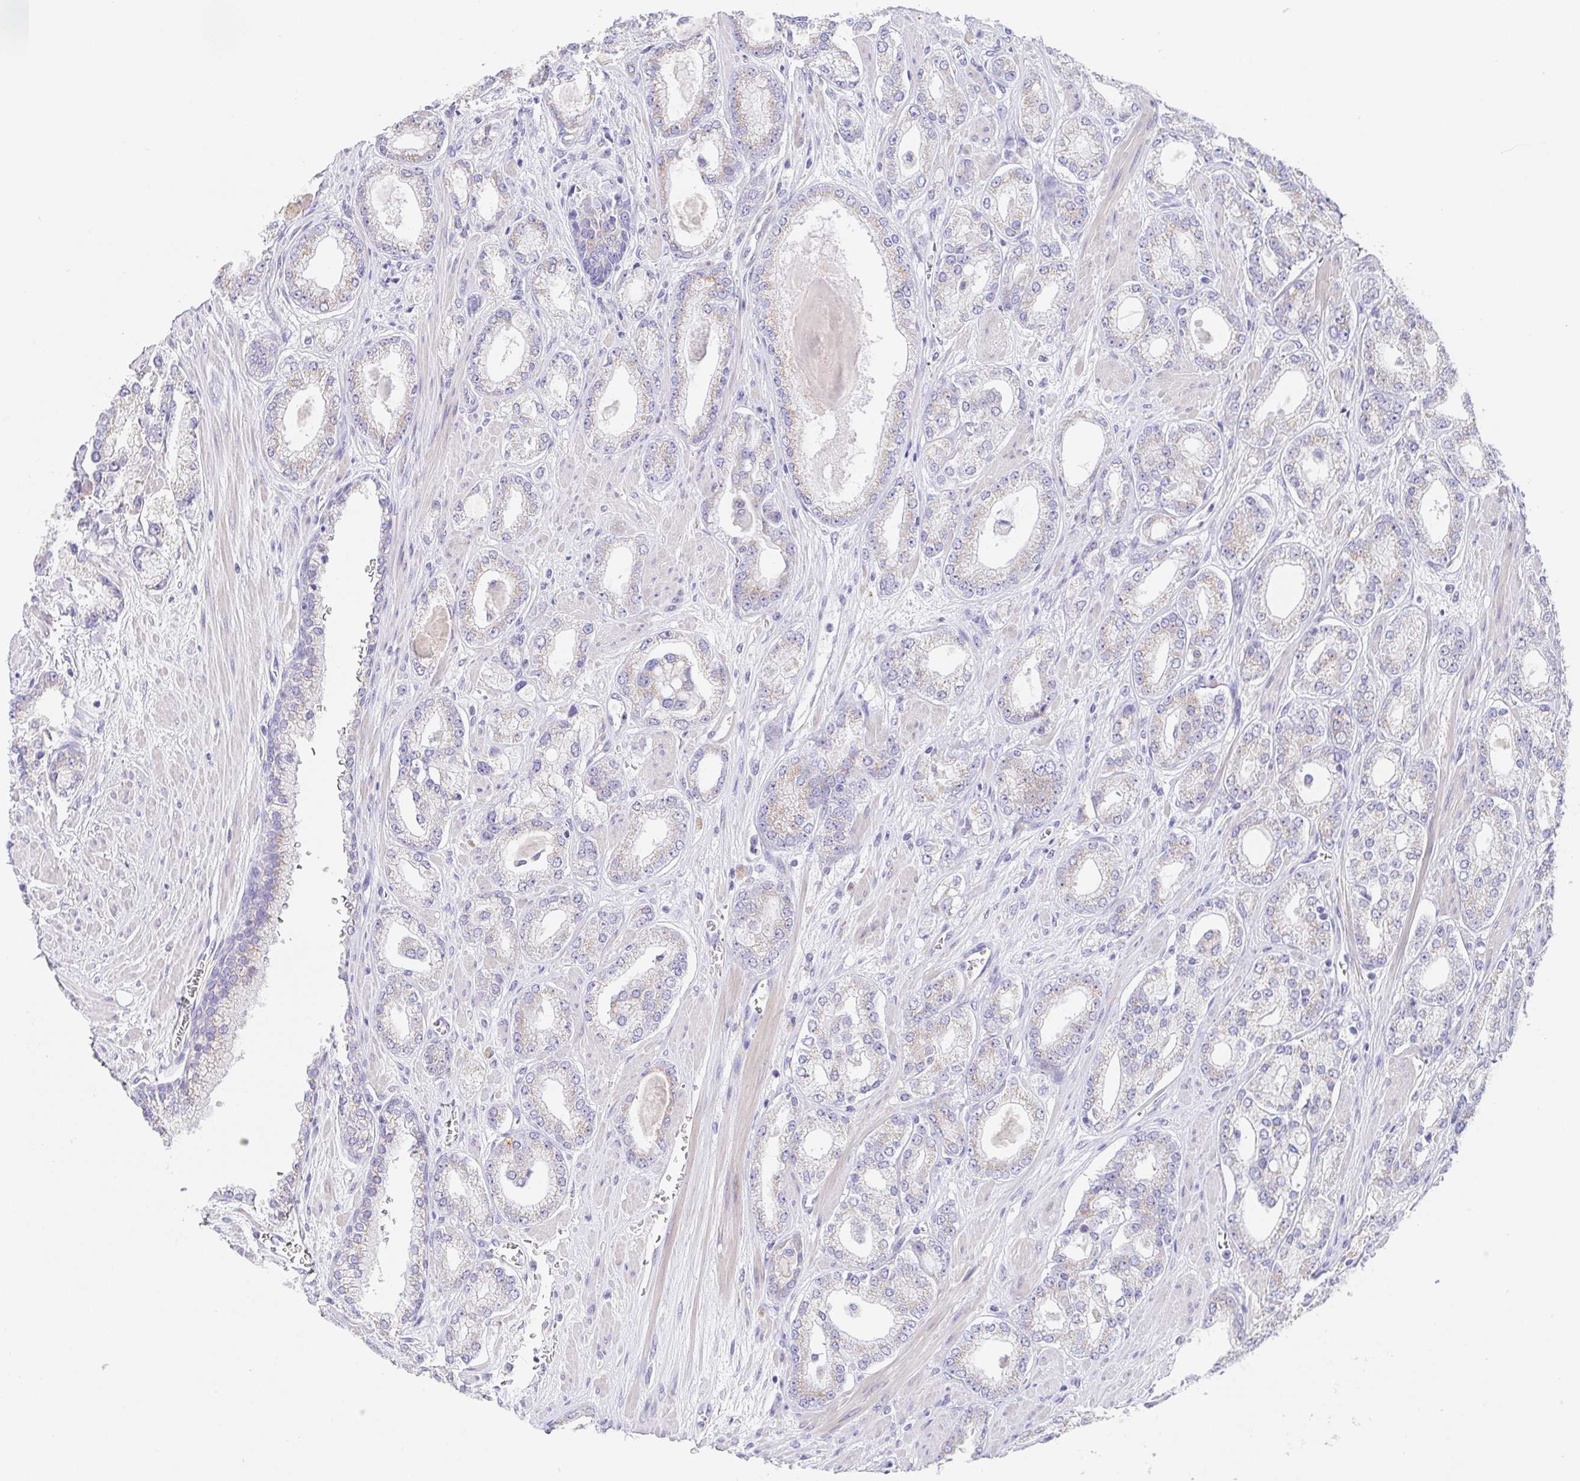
{"staining": {"intensity": "weak", "quantity": "25%-75%", "location": "cytoplasmic/membranous"}, "tissue": "prostate cancer", "cell_type": "Tumor cells", "image_type": "cancer", "snomed": [{"axis": "morphology", "description": "Adenocarcinoma, High grade"}, {"axis": "topography", "description": "Prostate"}], "caption": "Protein expression analysis of high-grade adenocarcinoma (prostate) demonstrates weak cytoplasmic/membranous expression in about 25%-75% of tumor cells.", "gene": "SCG3", "patient": {"sex": "male", "age": 64}}